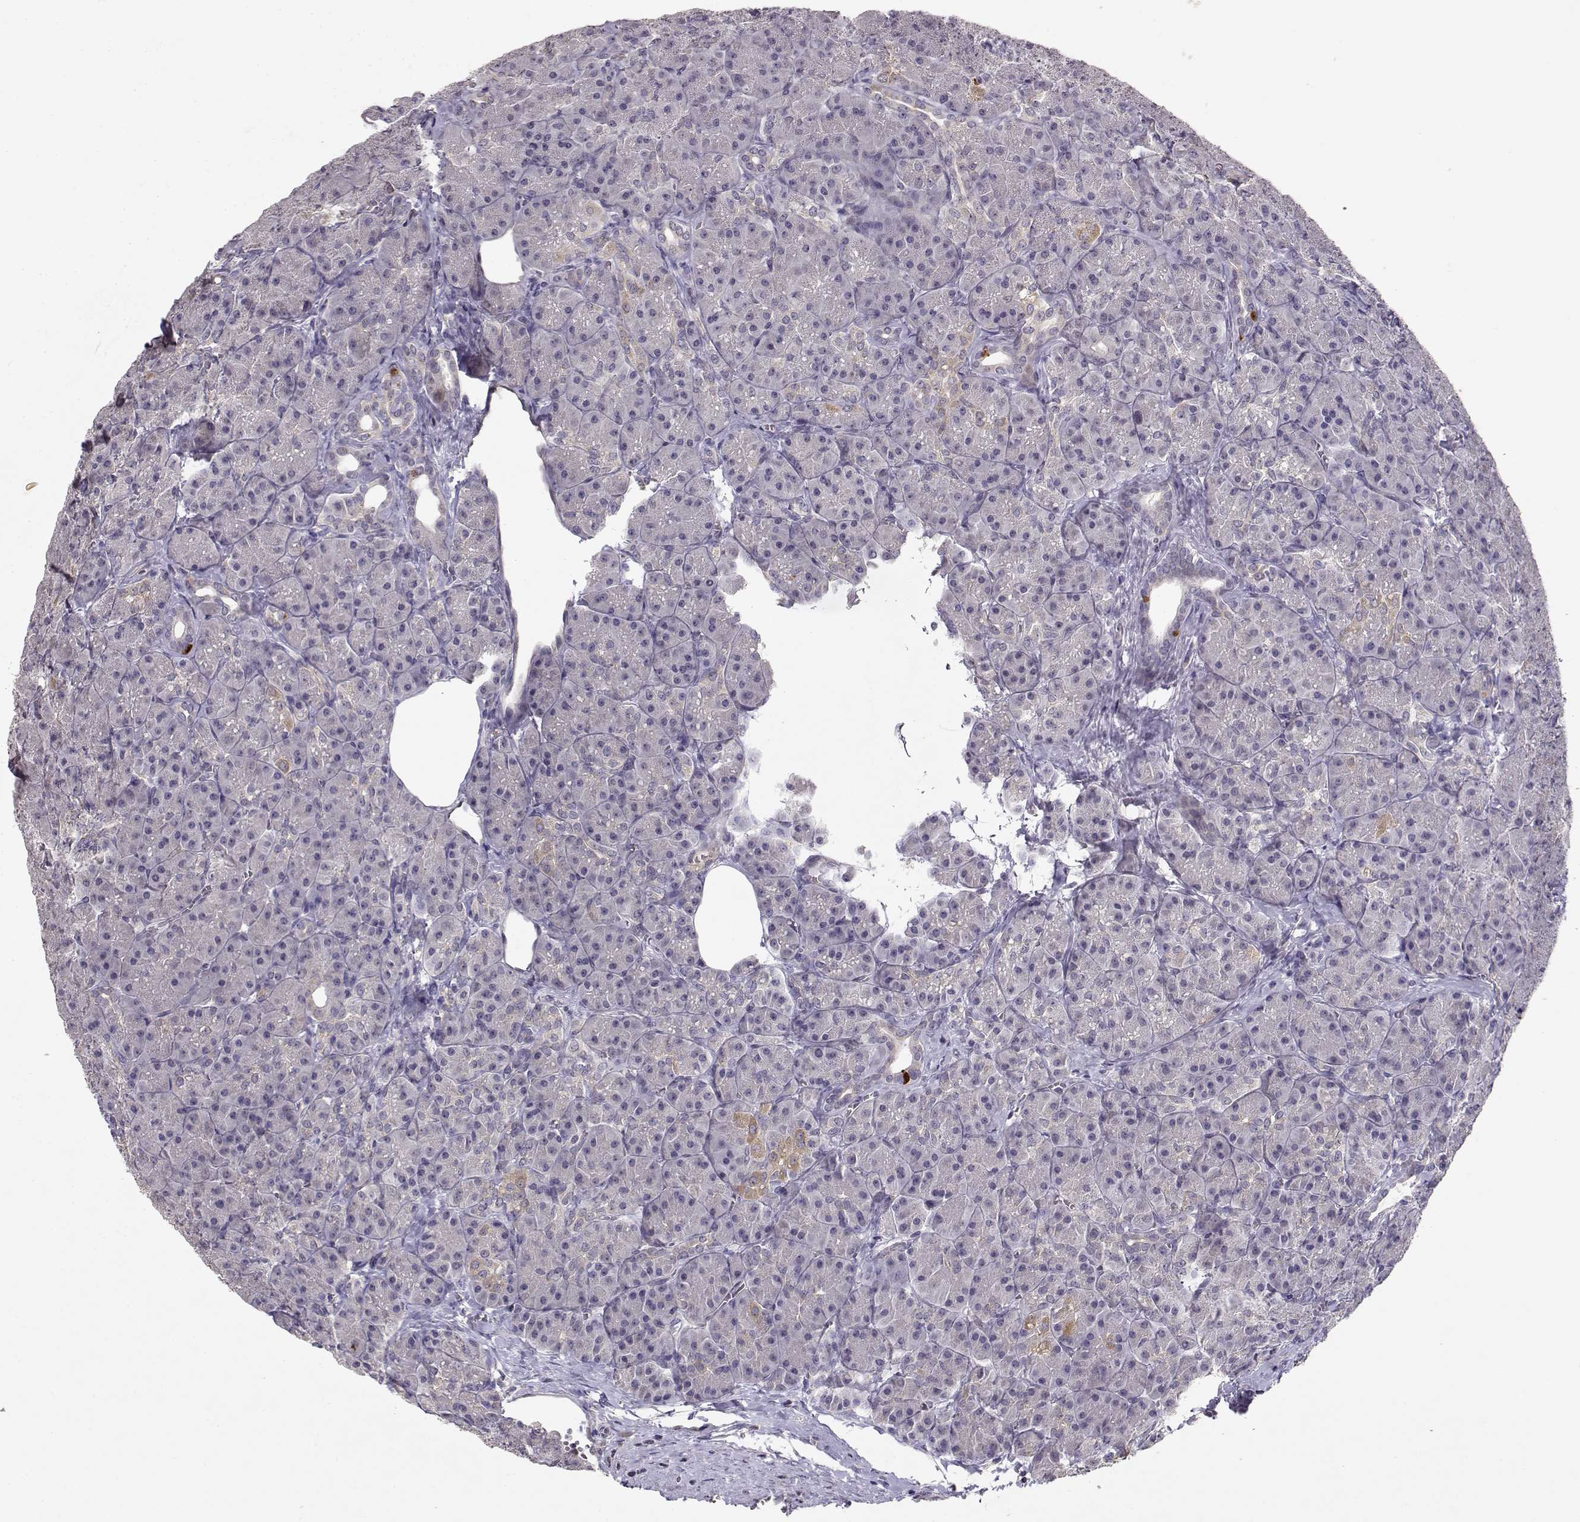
{"staining": {"intensity": "moderate", "quantity": "<25%", "location": "cytoplasmic/membranous"}, "tissue": "pancreas", "cell_type": "Exocrine glandular cells", "image_type": "normal", "snomed": [{"axis": "morphology", "description": "Normal tissue, NOS"}, {"axis": "topography", "description": "Pancreas"}], "caption": "DAB immunohistochemical staining of benign human pancreas shows moderate cytoplasmic/membranous protein staining in about <25% of exocrine glandular cells. The staining is performed using DAB brown chromogen to label protein expression. The nuclei are counter-stained blue using hematoxylin.", "gene": "BMX", "patient": {"sex": "male", "age": 57}}